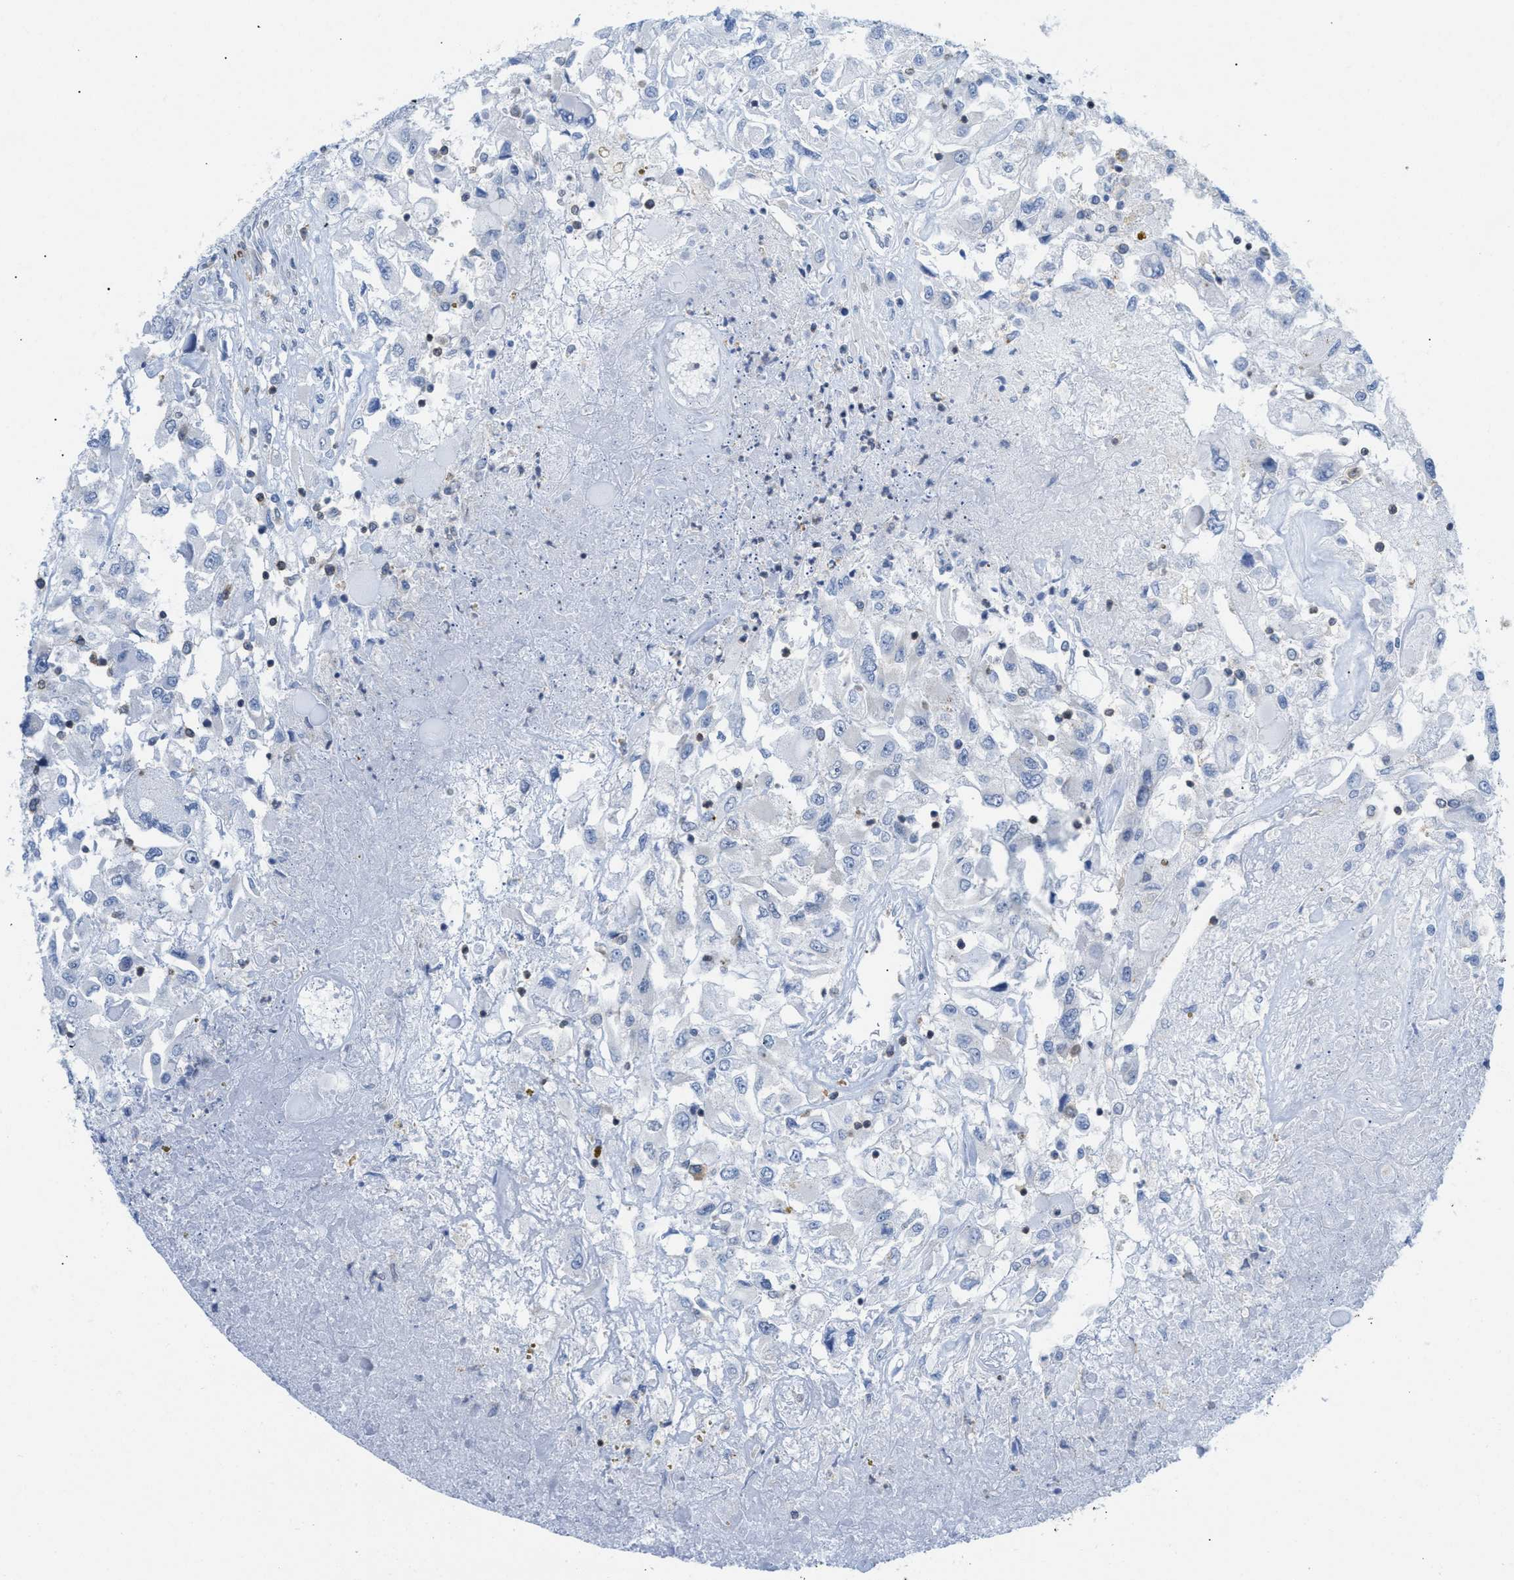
{"staining": {"intensity": "negative", "quantity": "none", "location": "none"}, "tissue": "renal cancer", "cell_type": "Tumor cells", "image_type": "cancer", "snomed": [{"axis": "morphology", "description": "Adenocarcinoma, NOS"}, {"axis": "topography", "description": "Kidney"}], "caption": "The histopathology image displays no staining of tumor cells in adenocarcinoma (renal).", "gene": "IL16", "patient": {"sex": "female", "age": 52}}